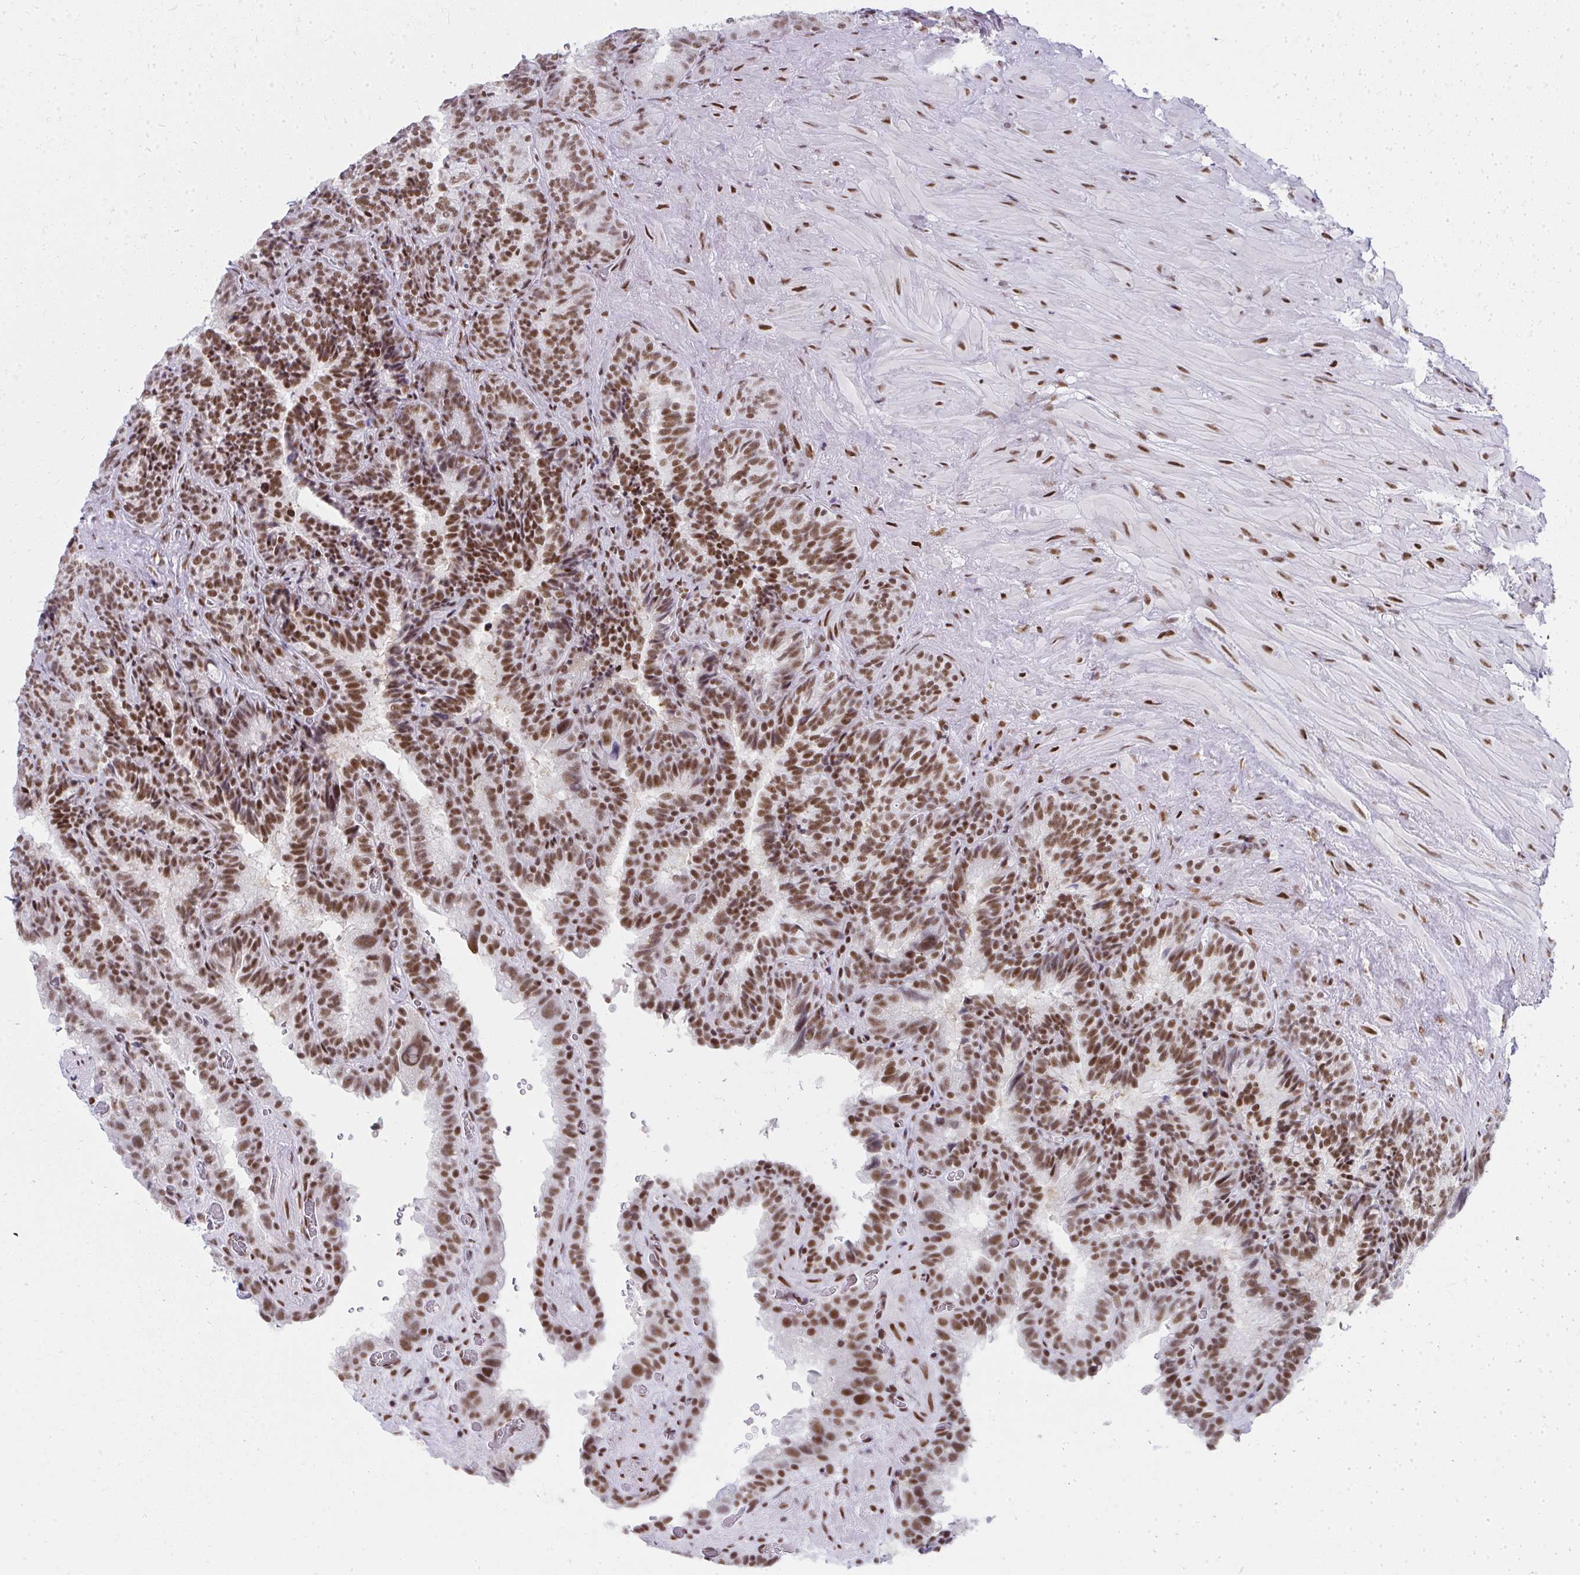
{"staining": {"intensity": "moderate", "quantity": ">75%", "location": "nuclear"}, "tissue": "seminal vesicle", "cell_type": "Glandular cells", "image_type": "normal", "snomed": [{"axis": "morphology", "description": "Normal tissue, NOS"}, {"axis": "topography", "description": "Seminal veicle"}], "caption": "High-power microscopy captured an IHC histopathology image of unremarkable seminal vesicle, revealing moderate nuclear expression in about >75% of glandular cells. The staining was performed using DAB, with brown indicating positive protein expression. Nuclei are stained blue with hematoxylin.", "gene": "CREBBP", "patient": {"sex": "male", "age": 60}}